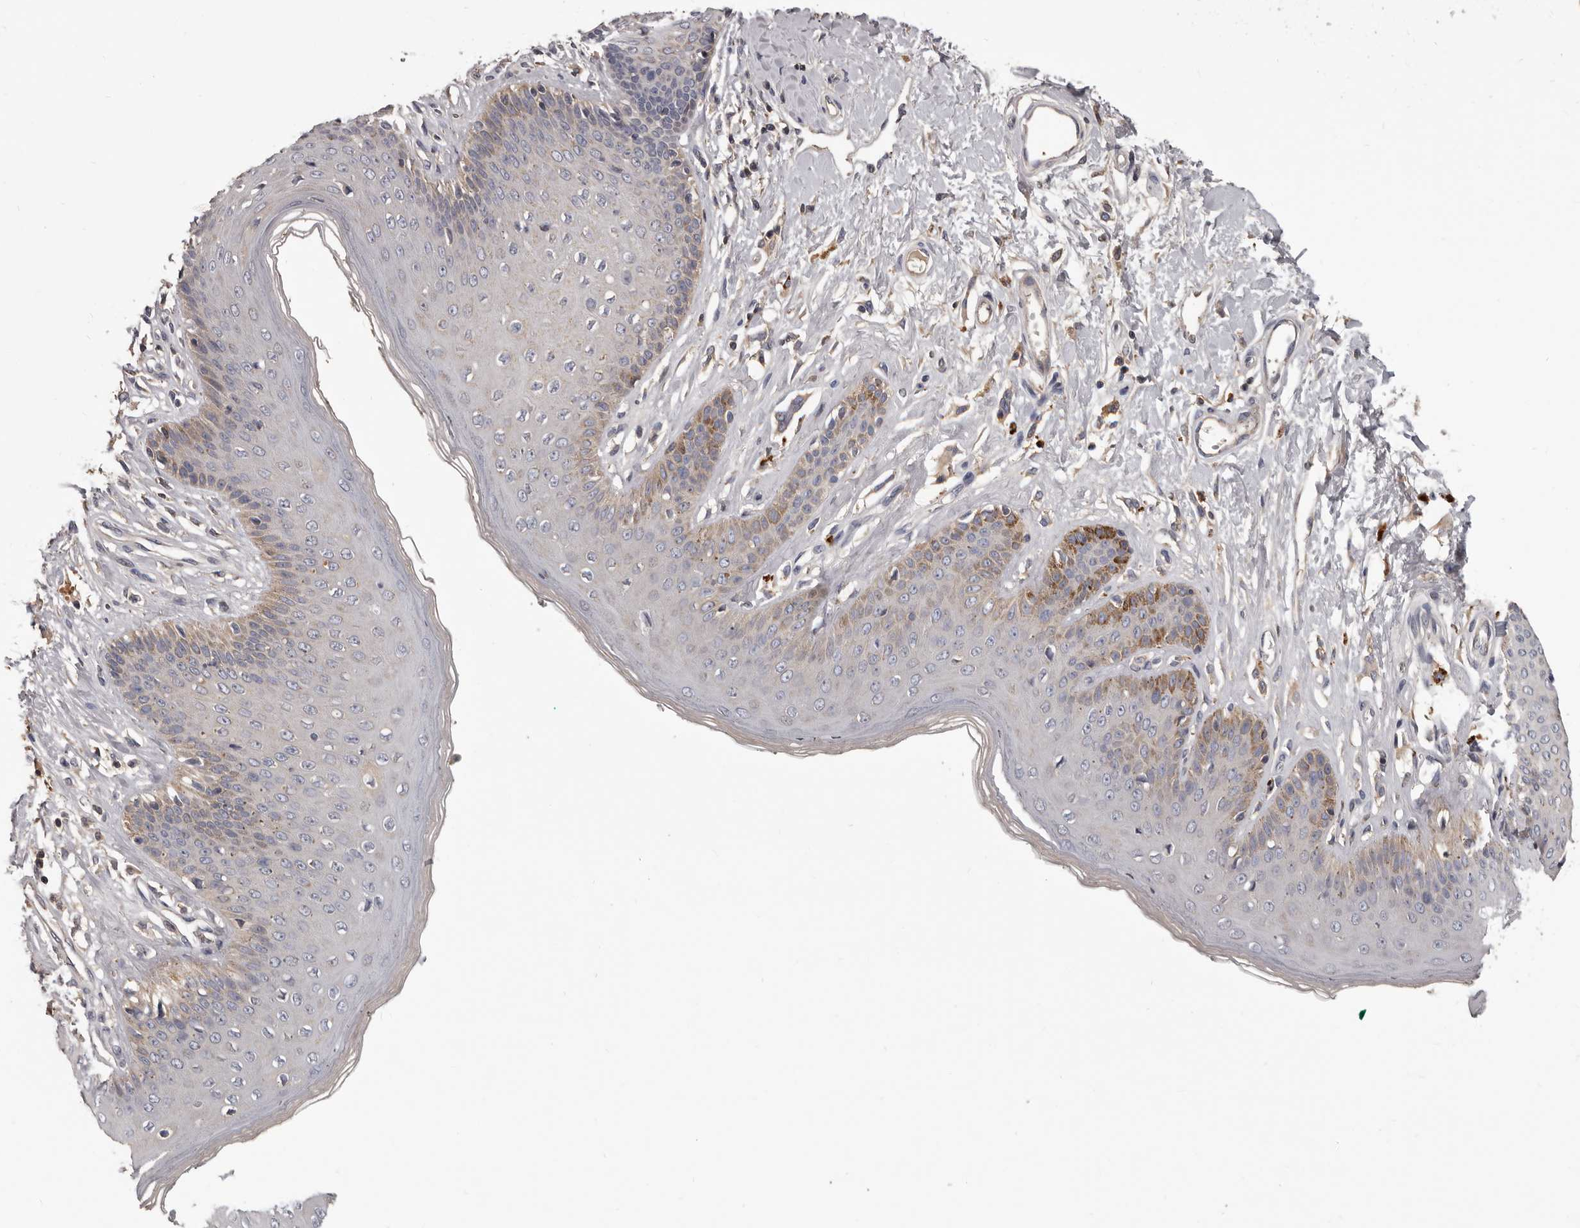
{"staining": {"intensity": "moderate", "quantity": "<25%", "location": "cytoplasmic/membranous"}, "tissue": "skin", "cell_type": "Epidermal cells", "image_type": "normal", "snomed": [{"axis": "morphology", "description": "Normal tissue, NOS"}, {"axis": "morphology", "description": "Squamous cell carcinoma, NOS"}, {"axis": "topography", "description": "Vulva"}], "caption": "Immunohistochemical staining of normal human skin demonstrates moderate cytoplasmic/membranous protein staining in approximately <25% of epidermal cells.", "gene": "ALDH5A1", "patient": {"sex": "female", "age": 85}}